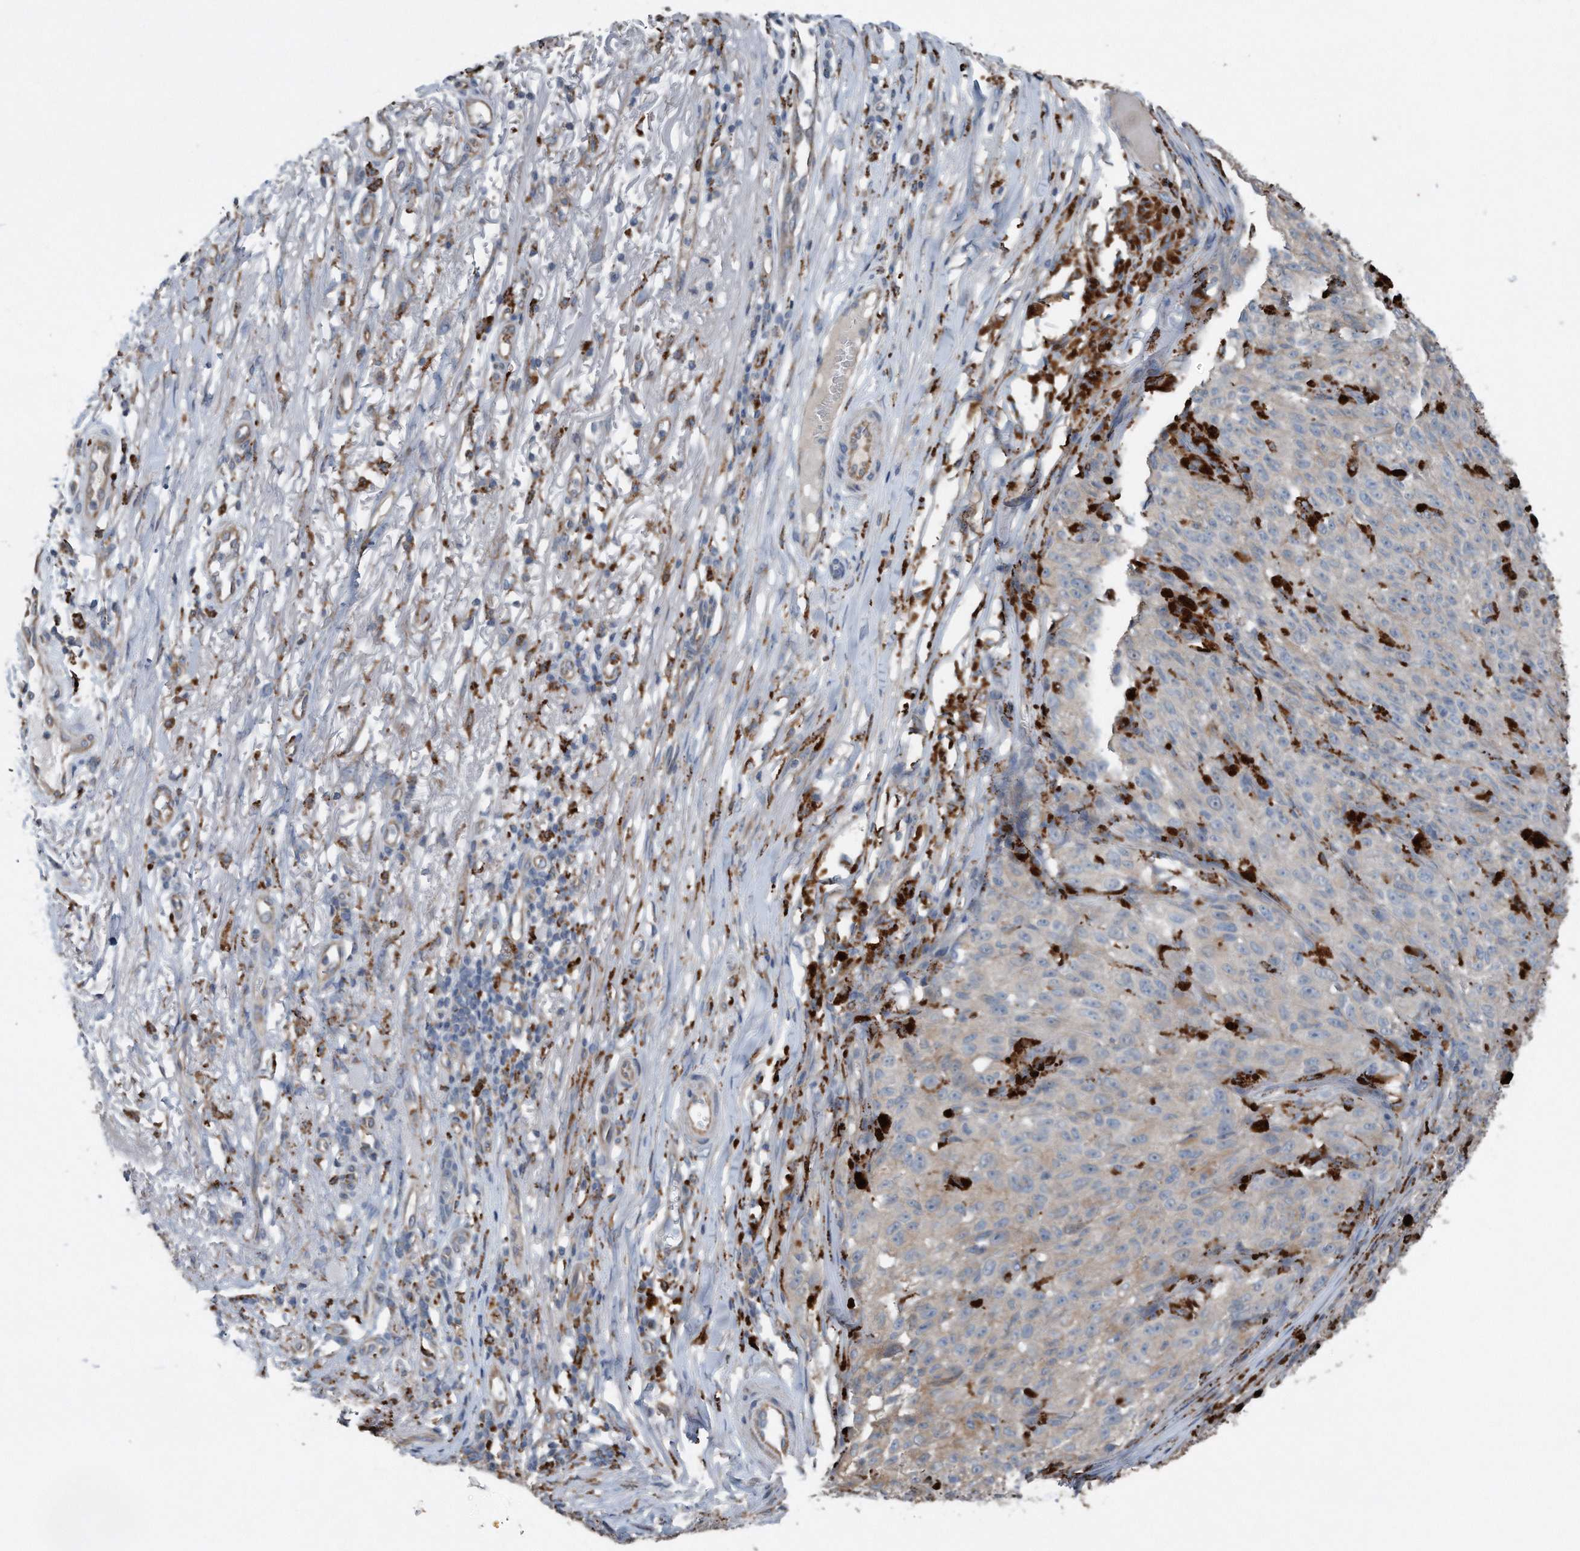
{"staining": {"intensity": "negative", "quantity": "none", "location": "none"}, "tissue": "melanoma", "cell_type": "Tumor cells", "image_type": "cancer", "snomed": [{"axis": "morphology", "description": "Malignant melanoma, NOS"}, {"axis": "topography", "description": "Skin"}], "caption": "Protein analysis of melanoma shows no significant staining in tumor cells.", "gene": "ZNF772", "patient": {"sex": "female", "age": 82}}